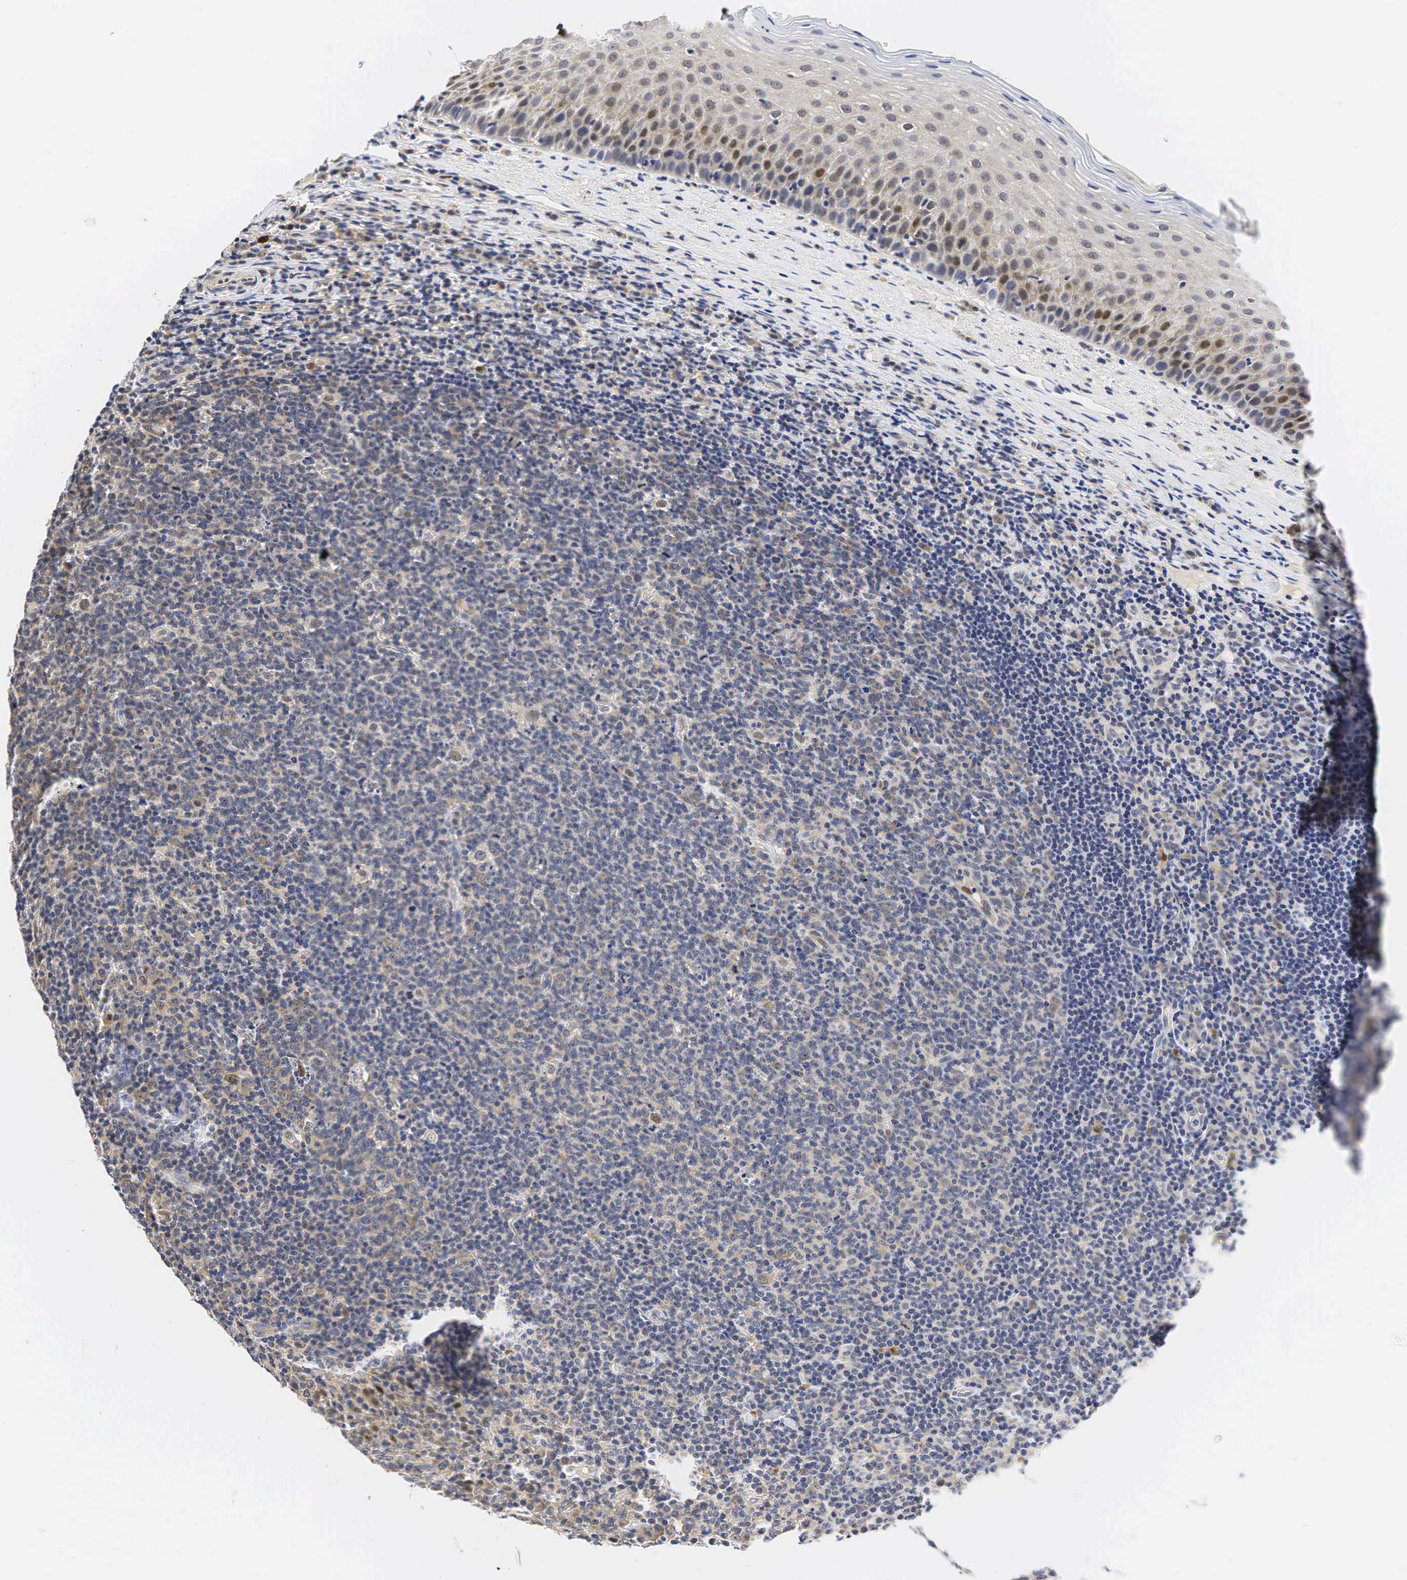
{"staining": {"intensity": "weak", "quantity": "25%-75%", "location": "cytoplasmic/membranous"}, "tissue": "tonsil", "cell_type": "Germinal center cells", "image_type": "normal", "snomed": [{"axis": "morphology", "description": "Normal tissue, NOS"}, {"axis": "topography", "description": "Tonsil"}], "caption": "A low amount of weak cytoplasmic/membranous positivity is identified in about 25%-75% of germinal center cells in normal tonsil.", "gene": "CCND1", "patient": {"sex": "male", "age": 6}}